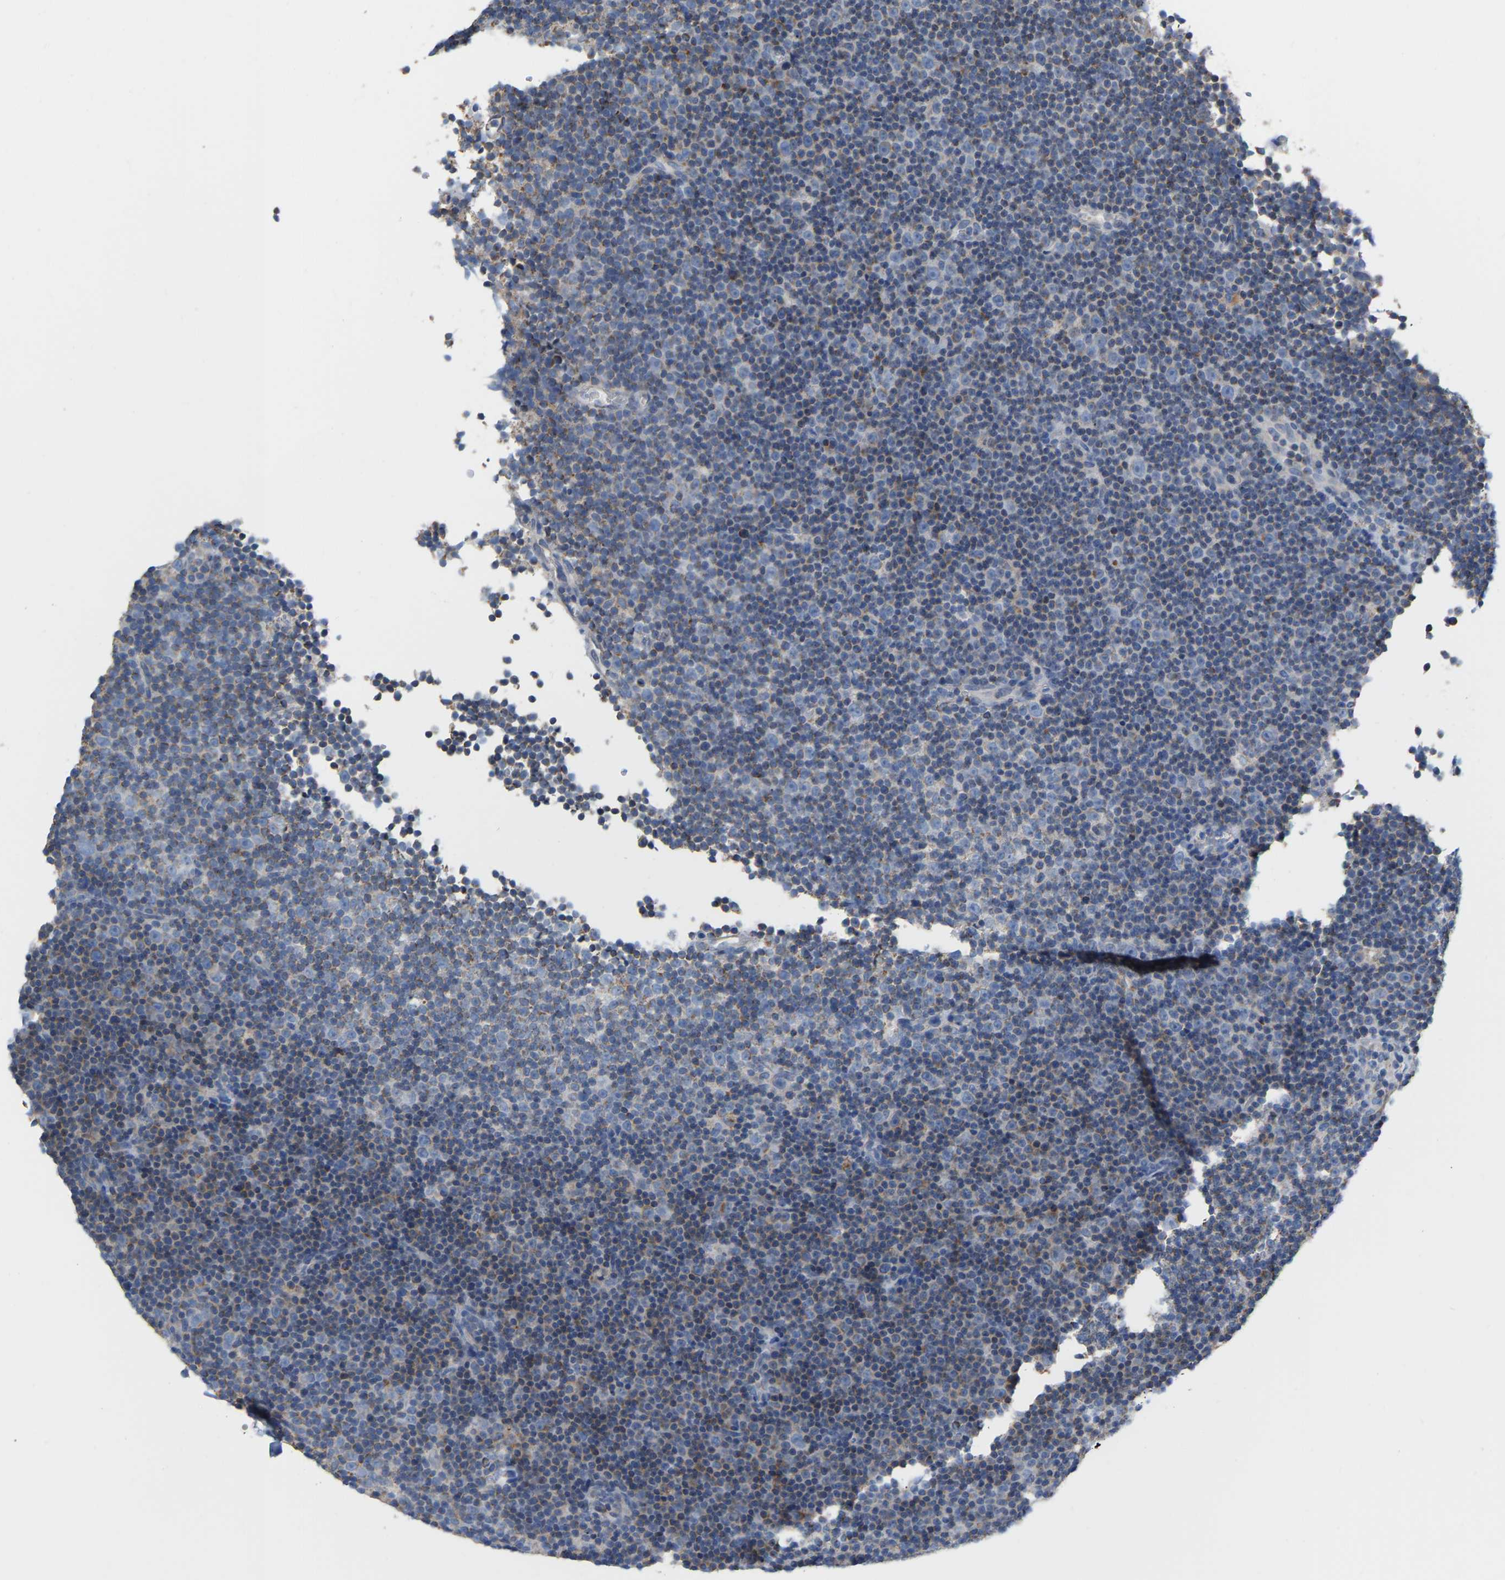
{"staining": {"intensity": "weak", "quantity": "<25%", "location": "cytoplasmic/membranous"}, "tissue": "lymphoma", "cell_type": "Tumor cells", "image_type": "cancer", "snomed": [{"axis": "morphology", "description": "Malignant lymphoma, non-Hodgkin's type, Low grade"}, {"axis": "topography", "description": "Lymph node"}], "caption": "DAB (3,3'-diaminobenzidine) immunohistochemical staining of human low-grade malignant lymphoma, non-Hodgkin's type shows no significant expression in tumor cells.", "gene": "CBLB", "patient": {"sex": "female", "age": 67}}